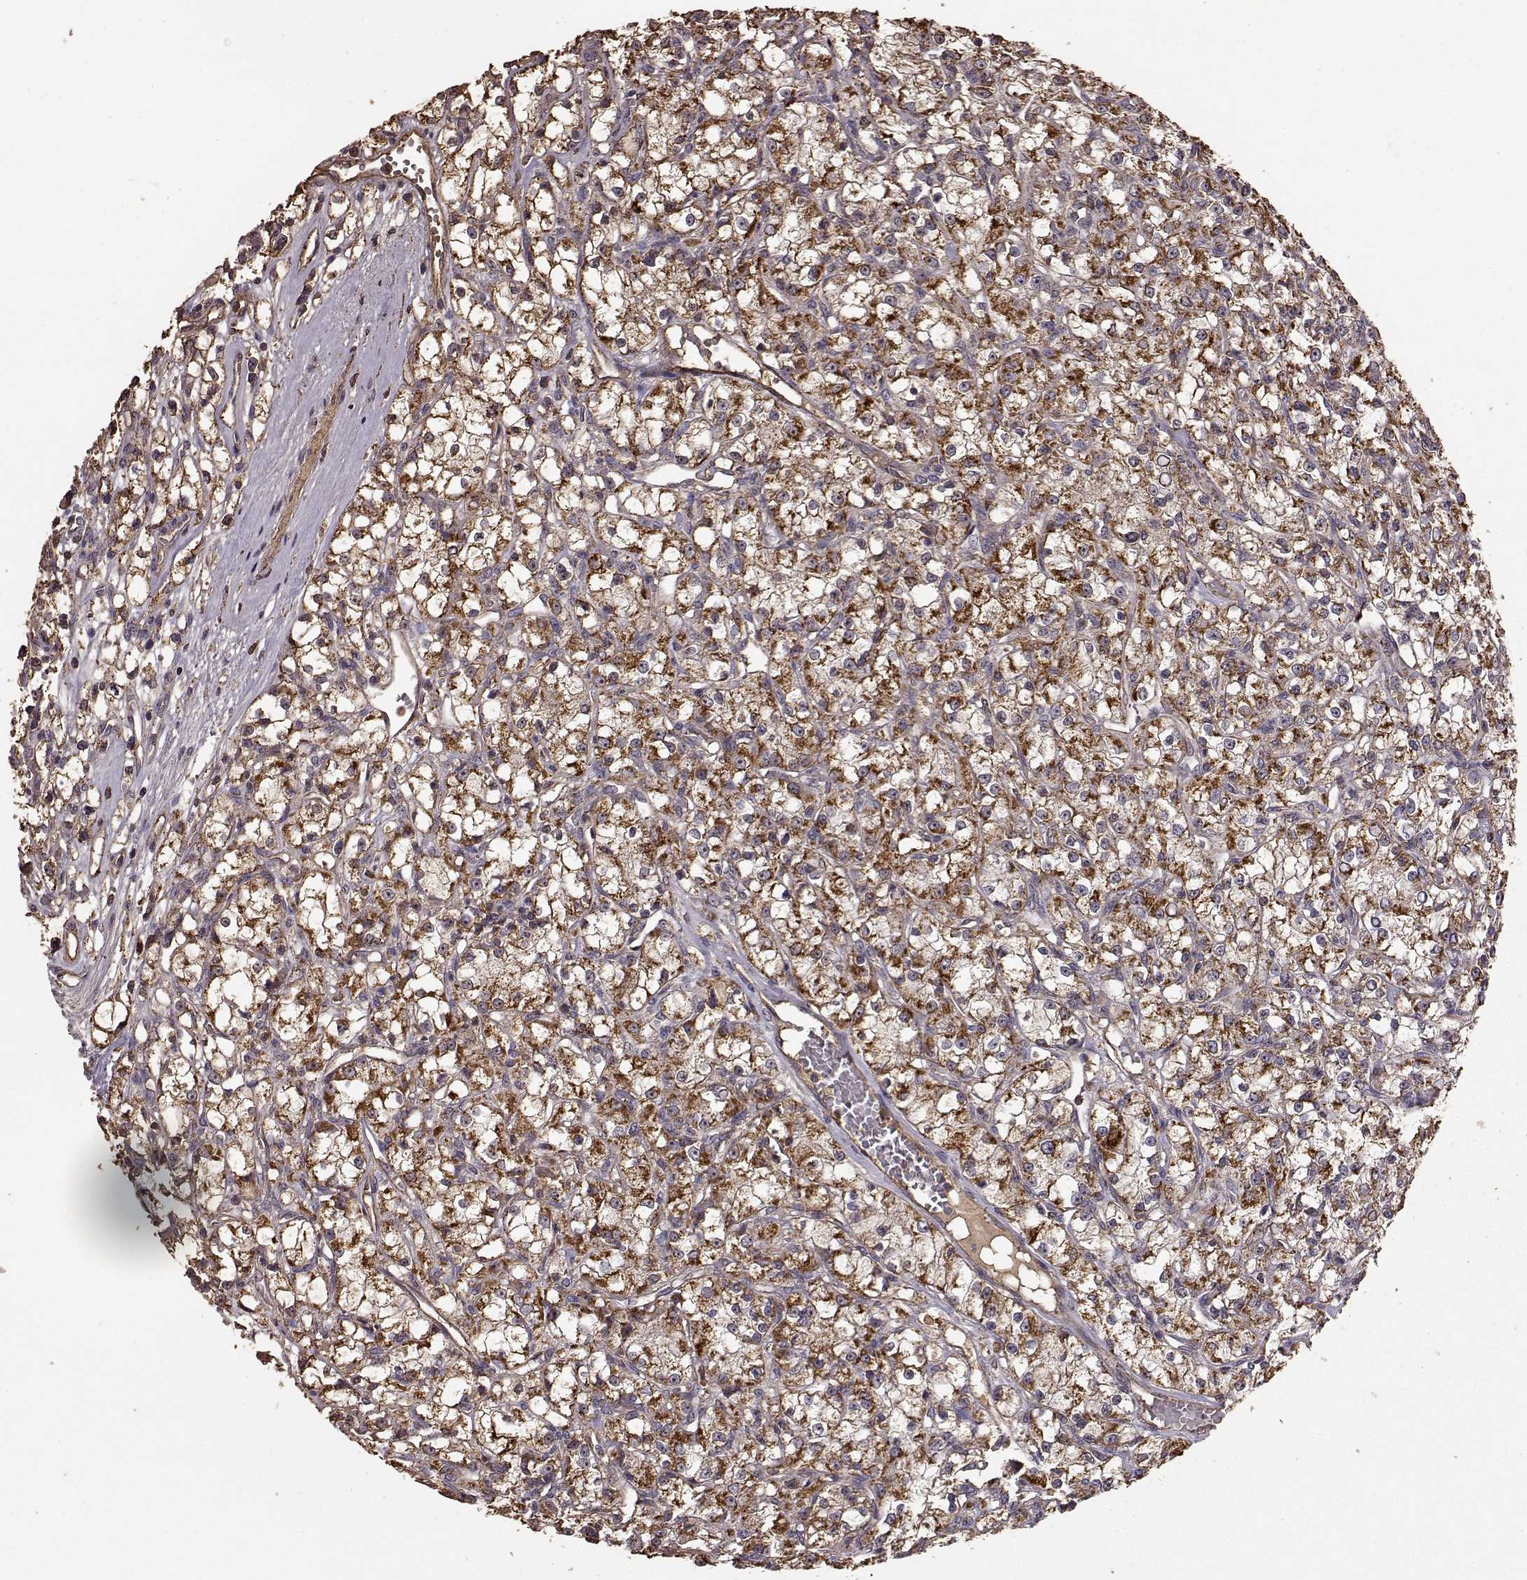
{"staining": {"intensity": "strong", "quantity": ">75%", "location": "cytoplasmic/membranous"}, "tissue": "renal cancer", "cell_type": "Tumor cells", "image_type": "cancer", "snomed": [{"axis": "morphology", "description": "Adenocarcinoma, NOS"}, {"axis": "topography", "description": "Kidney"}], "caption": "This is an image of immunohistochemistry staining of adenocarcinoma (renal), which shows strong expression in the cytoplasmic/membranous of tumor cells.", "gene": "PTGES2", "patient": {"sex": "female", "age": 59}}